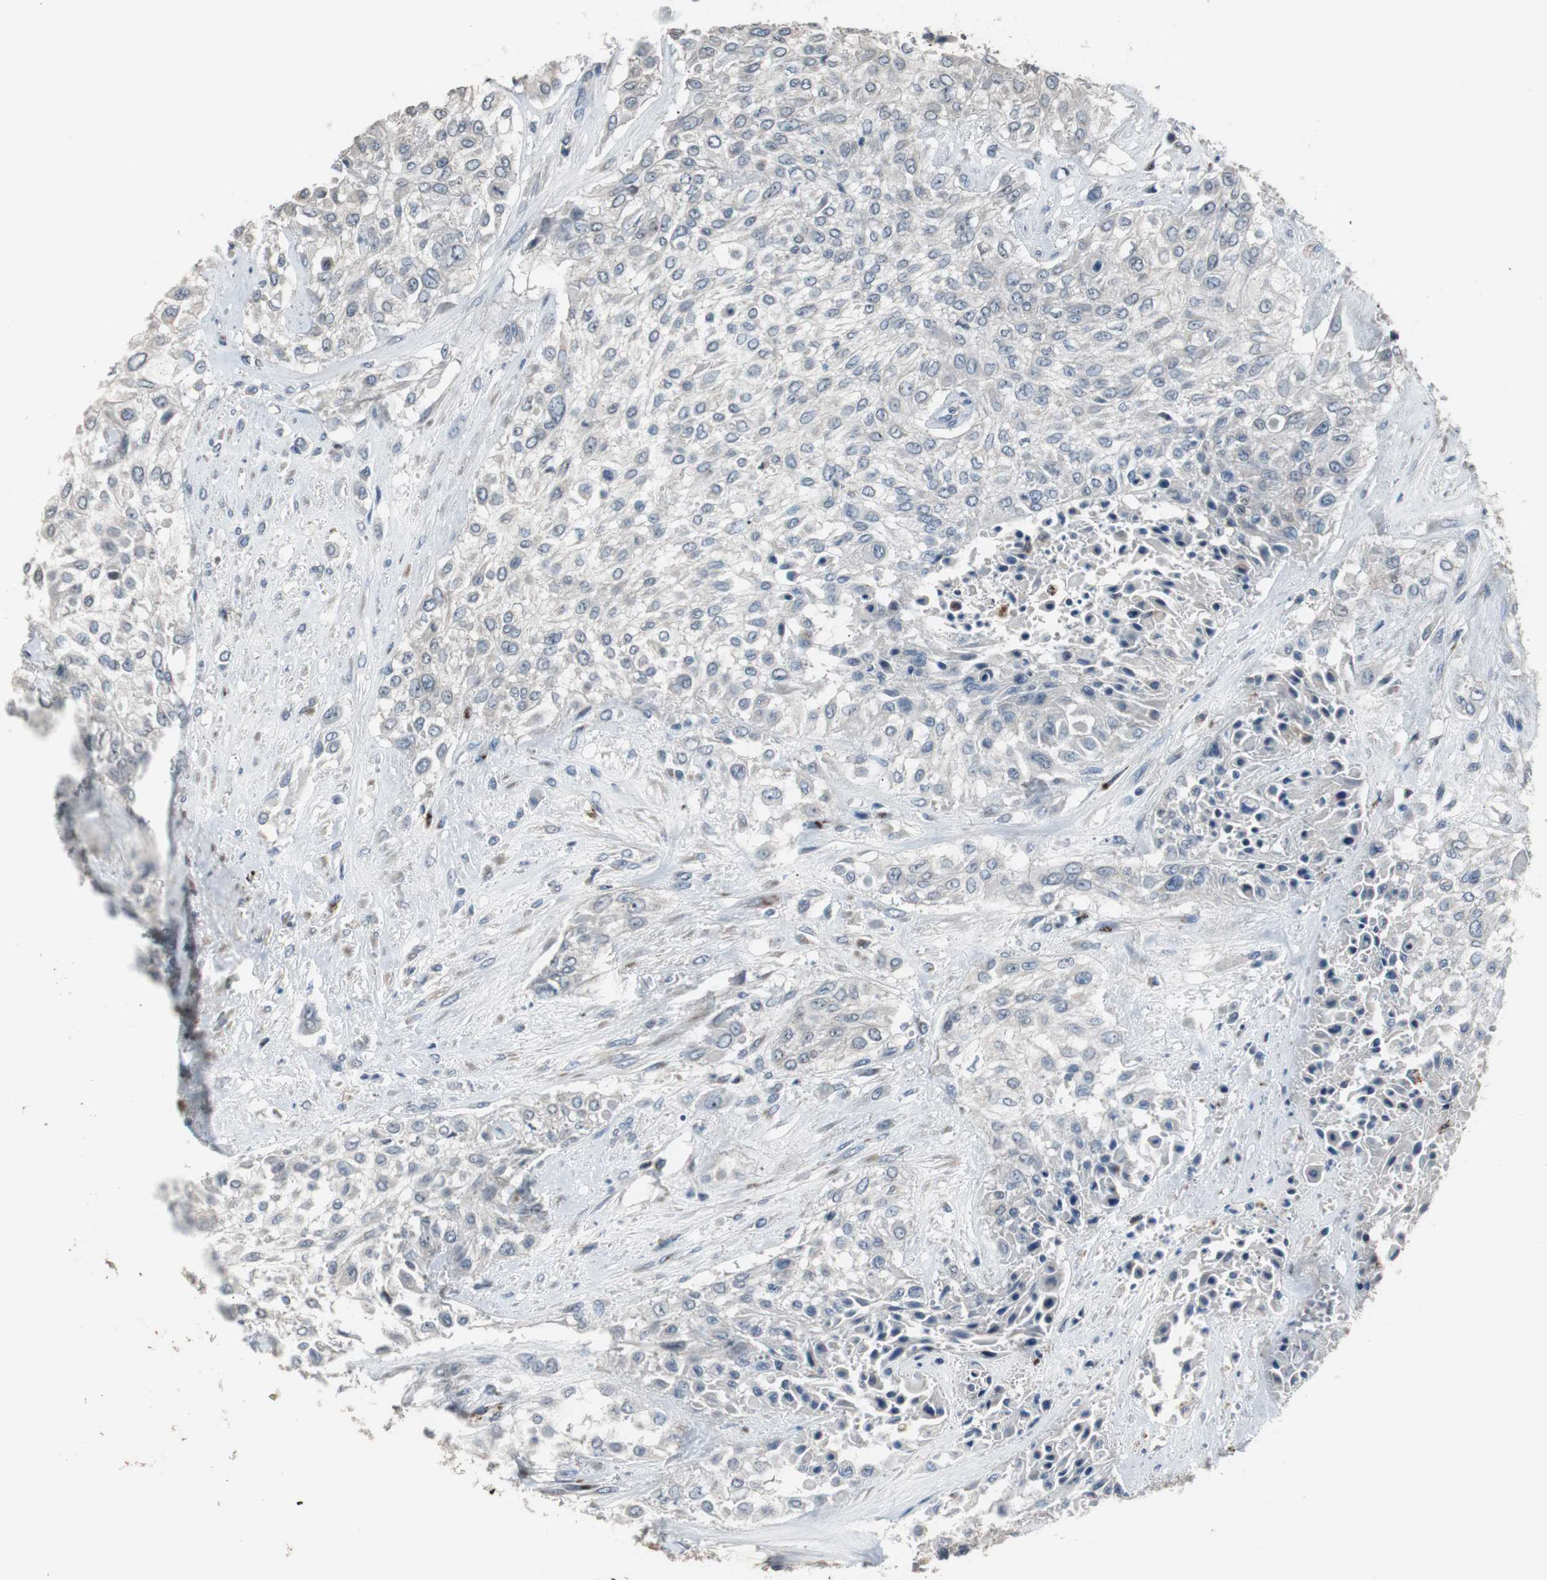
{"staining": {"intensity": "negative", "quantity": "none", "location": "none"}, "tissue": "urothelial cancer", "cell_type": "Tumor cells", "image_type": "cancer", "snomed": [{"axis": "morphology", "description": "Urothelial carcinoma, High grade"}, {"axis": "topography", "description": "Urinary bladder"}], "caption": "The immunohistochemistry micrograph has no significant staining in tumor cells of urothelial carcinoma (high-grade) tissue.", "gene": "PCYT1B", "patient": {"sex": "male", "age": 57}}